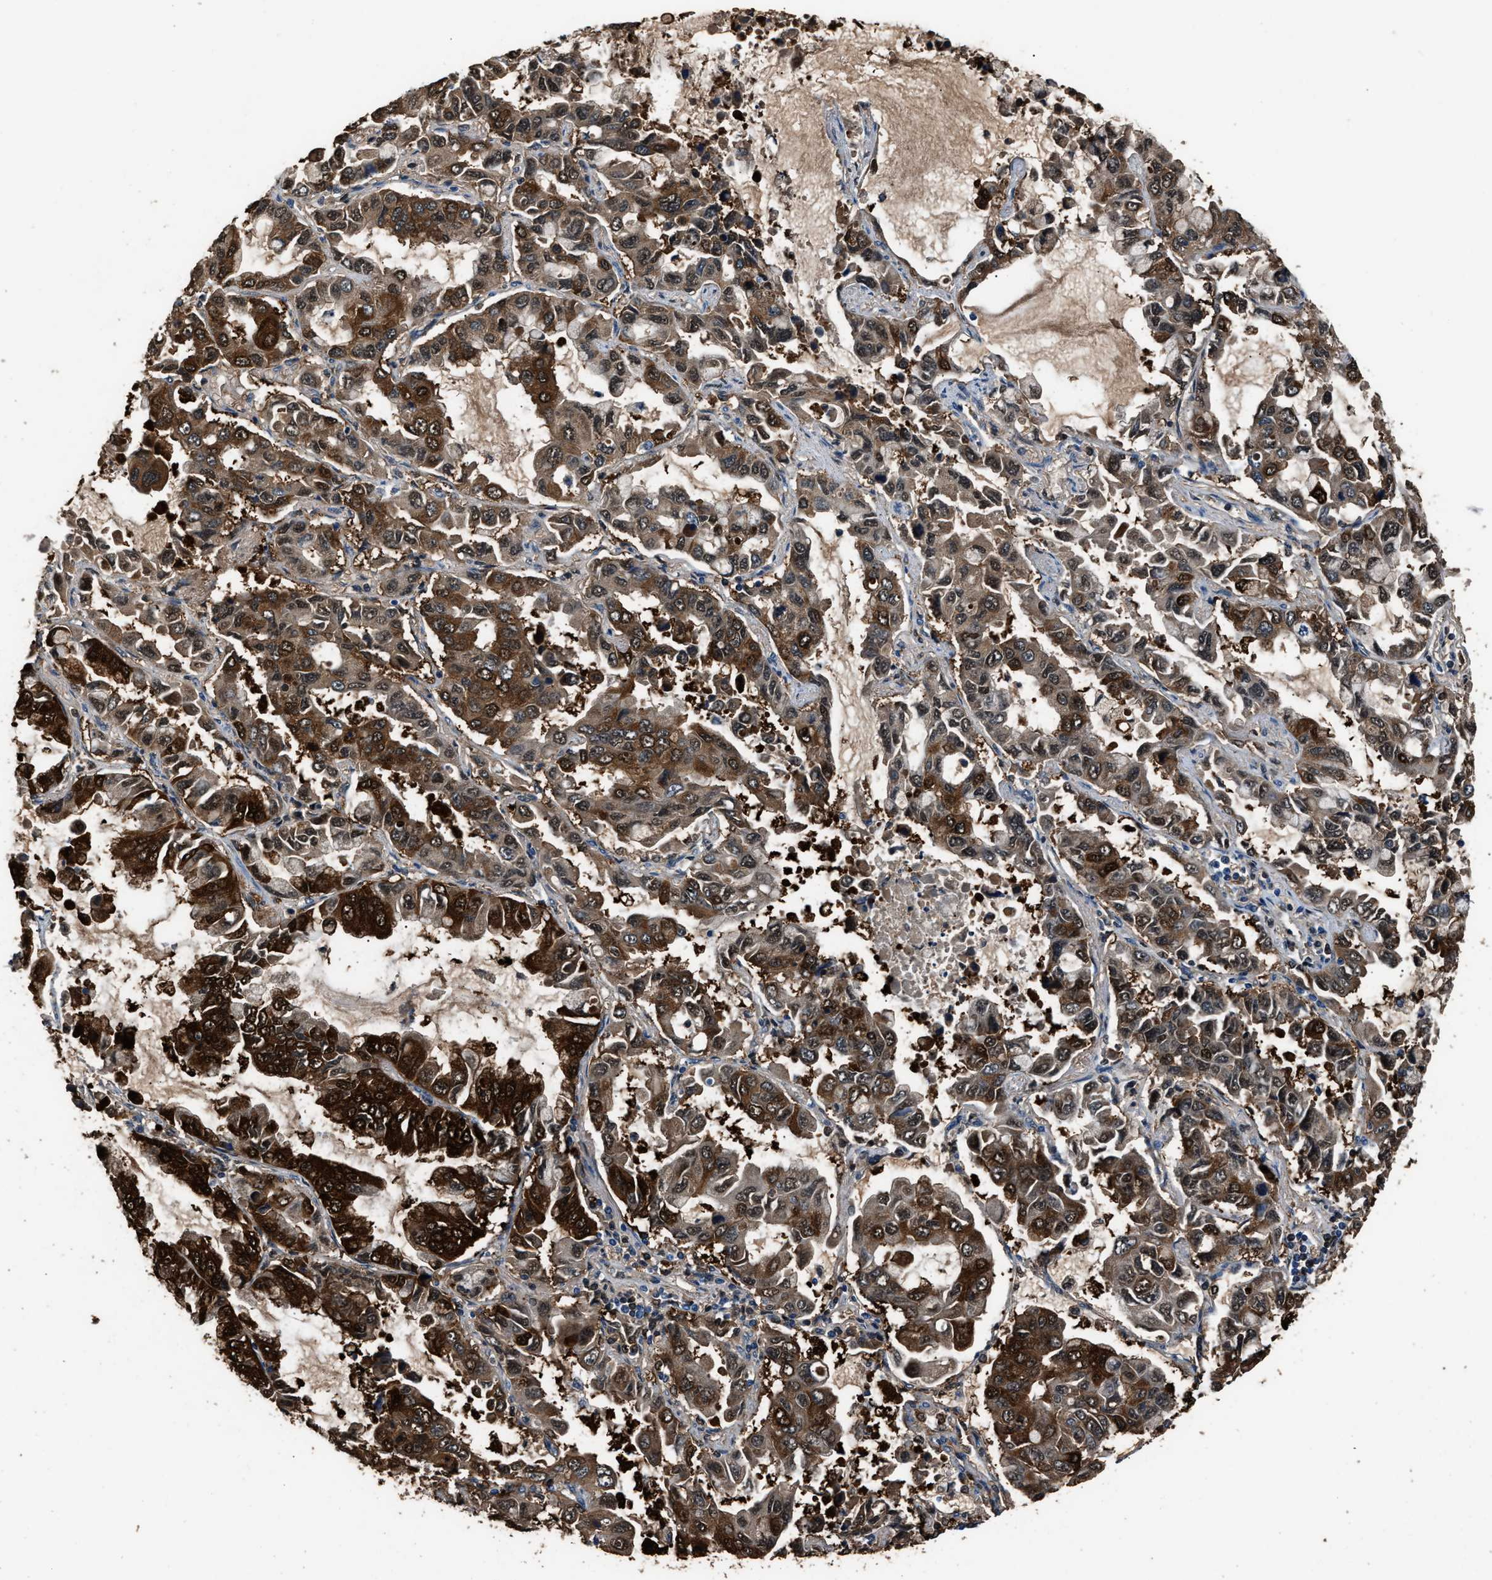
{"staining": {"intensity": "strong", "quantity": ">75%", "location": "cytoplasmic/membranous"}, "tissue": "lung cancer", "cell_type": "Tumor cells", "image_type": "cancer", "snomed": [{"axis": "morphology", "description": "Adenocarcinoma, NOS"}, {"axis": "topography", "description": "Lung"}], "caption": "Protein staining demonstrates strong cytoplasmic/membranous expression in about >75% of tumor cells in lung adenocarcinoma.", "gene": "GSTP1", "patient": {"sex": "male", "age": 64}}